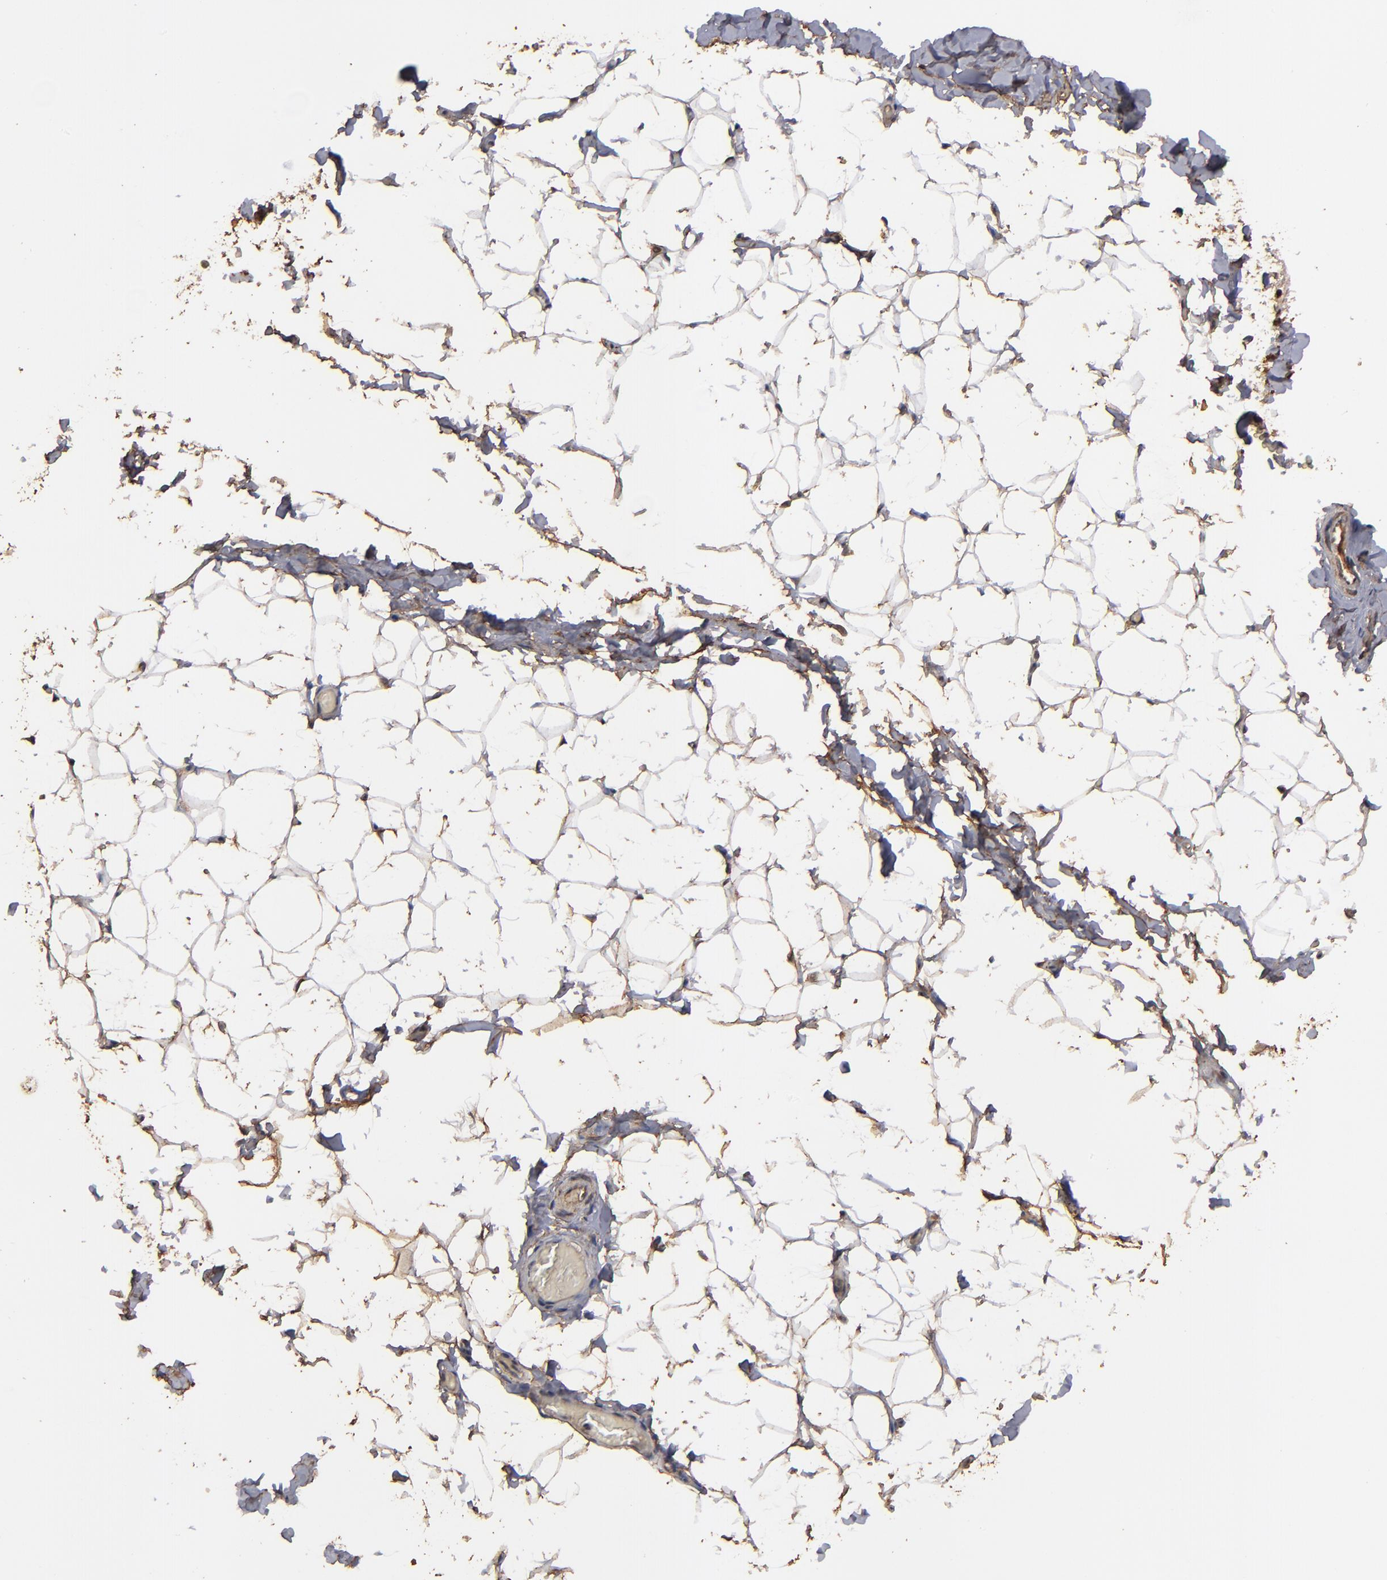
{"staining": {"intensity": "moderate", "quantity": ">75%", "location": "cytoplasmic/membranous,nuclear"}, "tissue": "adipose tissue", "cell_type": "Adipocytes", "image_type": "normal", "snomed": [{"axis": "morphology", "description": "Normal tissue, NOS"}, {"axis": "topography", "description": "Soft tissue"}], "caption": "IHC of unremarkable adipose tissue reveals medium levels of moderate cytoplasmic/membranous,nuclear staining in approximately >75% of adipocytes. The protein is shown in brown color, while the nuclei are stained blue.", "gene": "NXF2B", "patient": {"sex": "male", "age": 26}}